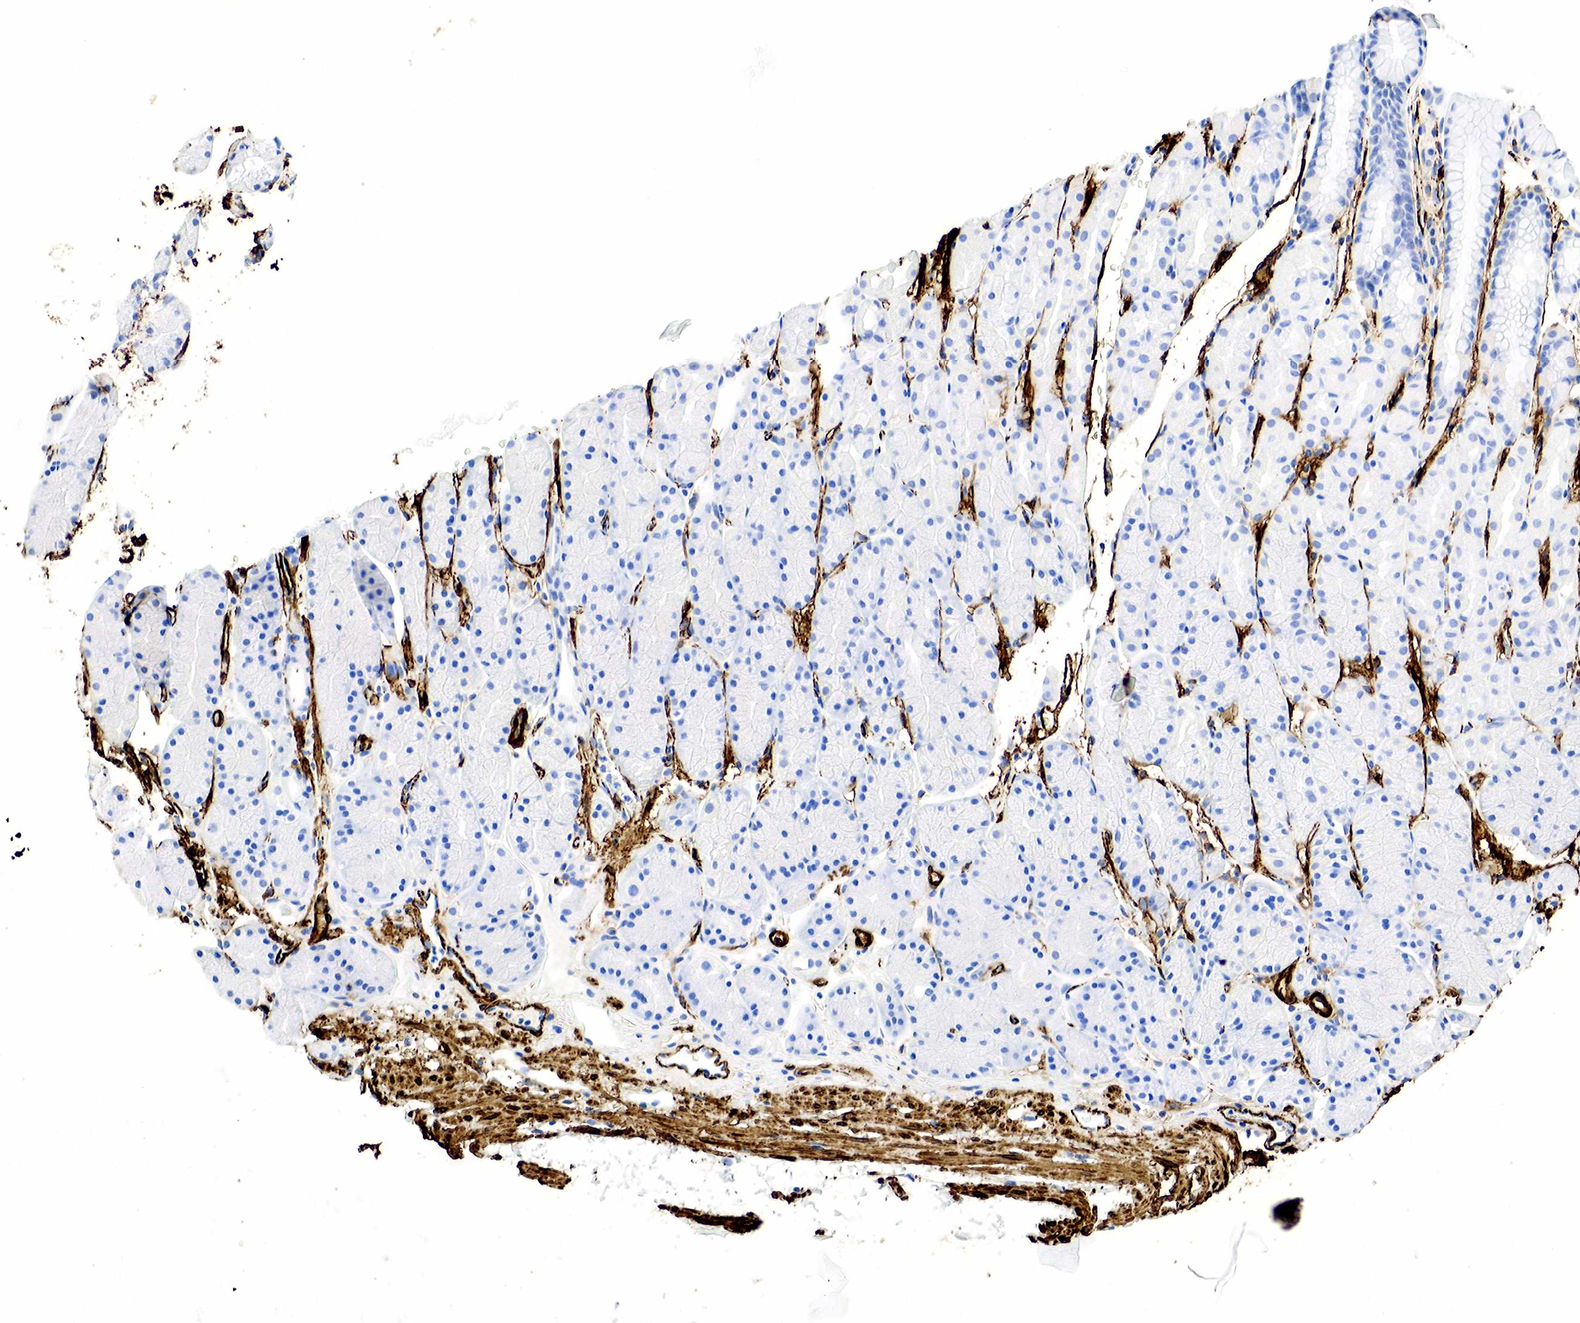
{"staining": {"intensity": "negative", "quantity": "none", "location": "none"}, "tissue": "stomach", "cell_type": "Glandular cells", "image_type": "normal", "snomed": [{"axis": "morphology", "description": "Normal tissue, NOS"}, {"axis": "topography", "description": "Esophagus"}, {"axis": "topography", "description": "Stomach, upper"}], "caption": "Immunohistochemistry photomicrograph of normal stomach: human stomach stained with DAB (3,3'-diaminobenzidine) reveals no significant protein positivity in glandular cells. (DAB (3,3'-diaminobenzidine) IHC with hematoxylin counter stain).", "gene": "ACTA2", "patient": {"sex": "male", "age": 47}}